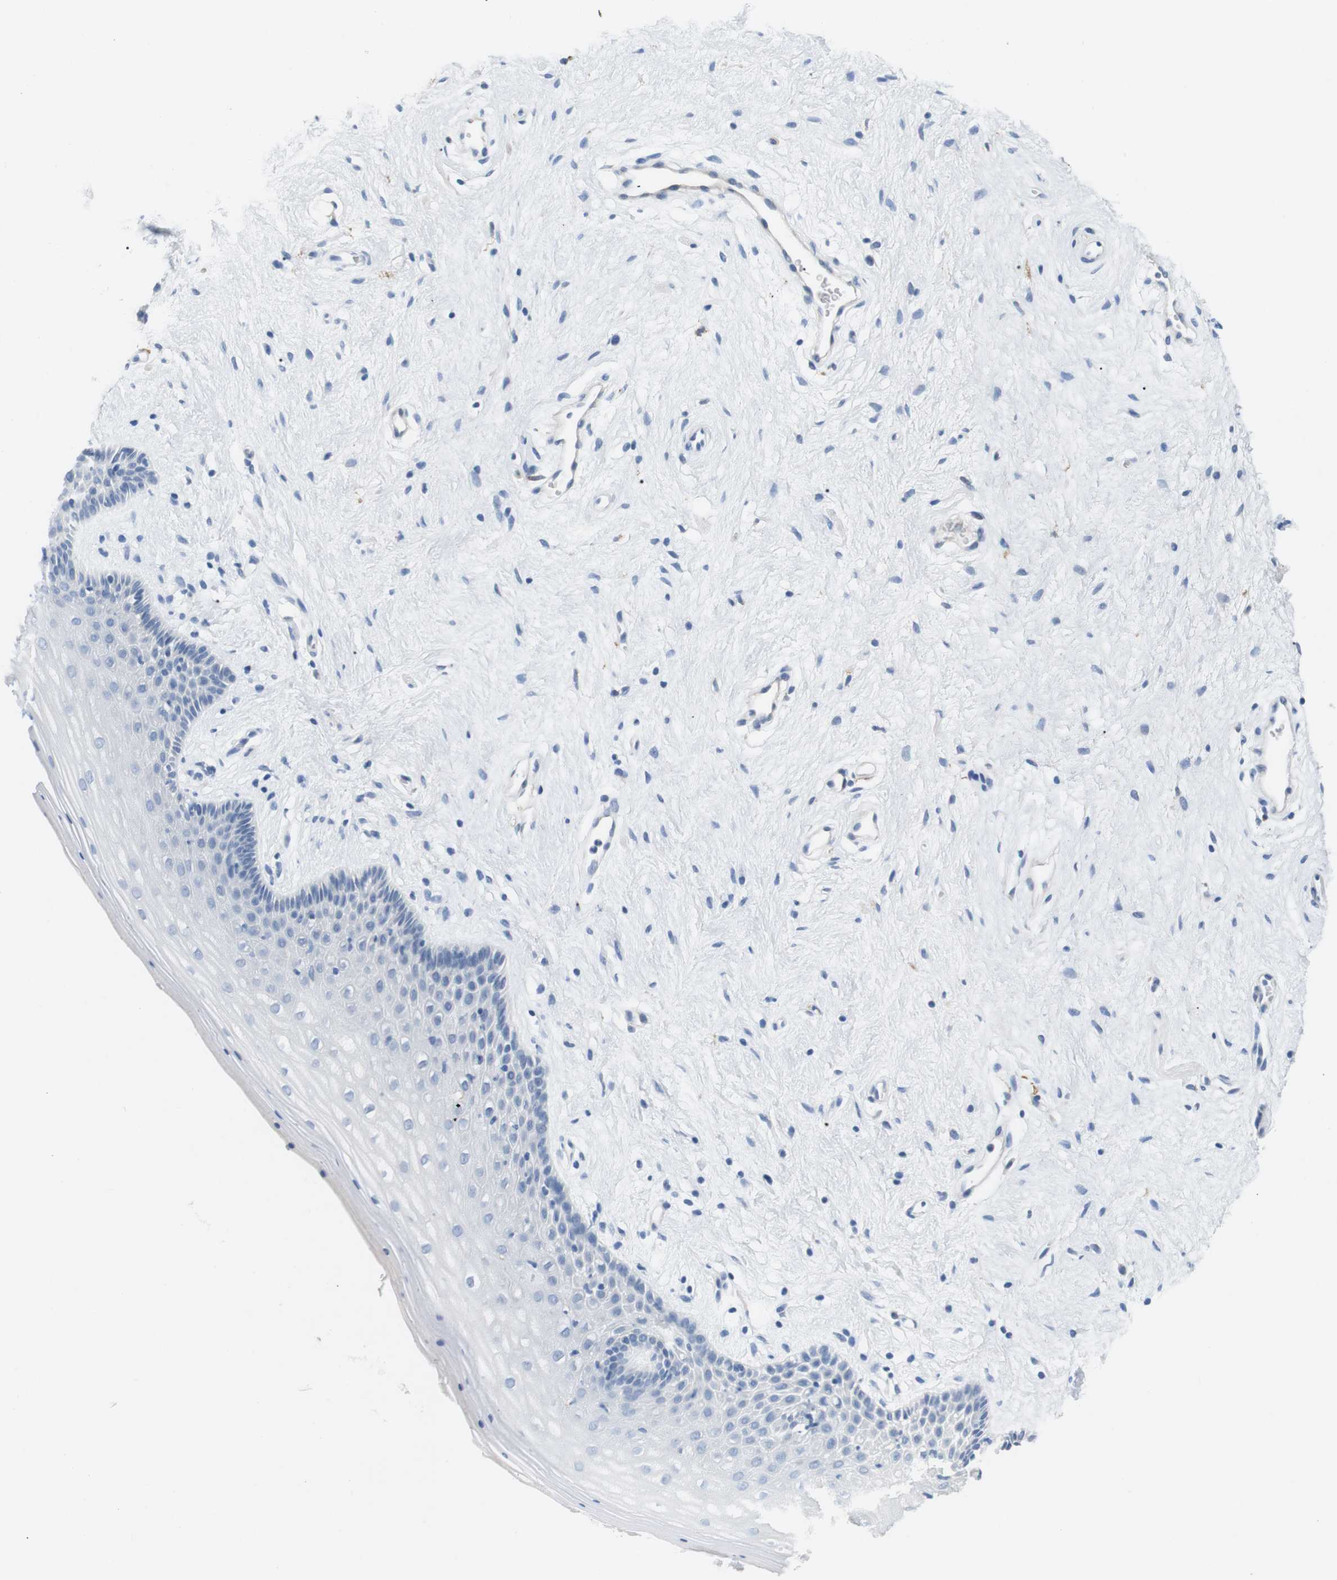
{"staining": {"intensity": "negative", "quantity": "none", "location": "none"}, "tissue": "vagina", "cell_type": "Squamous epithelial cells", "image_type": "normal", "snomed": [{"axis": "morphology", "description": "Normal tissue, NOS"}, {"axis": "topography", "description": "Vagina"}], "caption": "This photomicrograph is of benign vagina stained with immunohistochemistry (IHC) to label a protein in brown with the nuclei are counter-stained blue. There is no staining in squamous epithelial cells.", "gene": "FCGRT", "patient": {"sex": "female", "age": 44}}